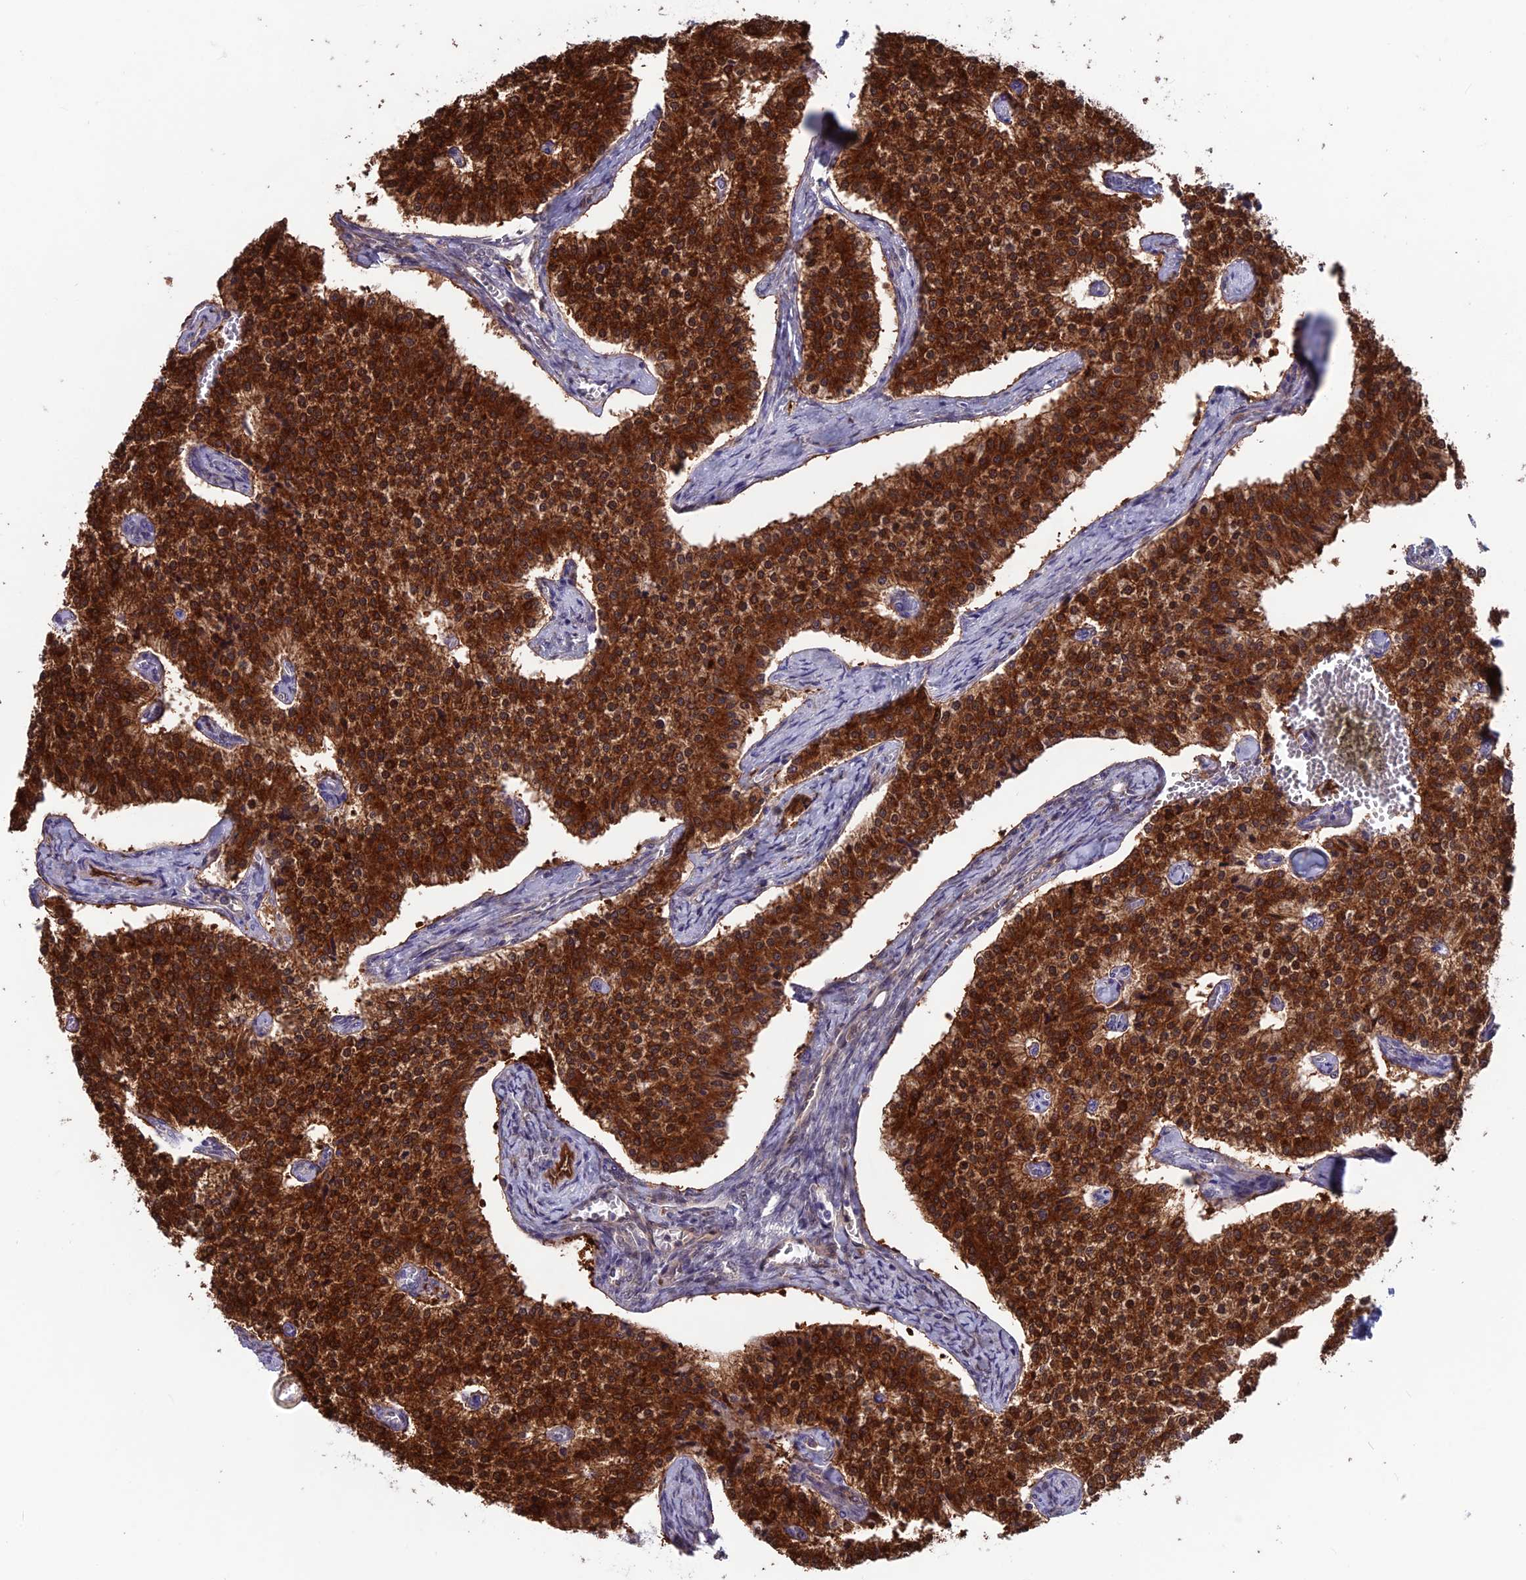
{"staining": {"intensity": "strong", "quantity": ">75%", "location": "cytoplasmic/membranous"}, "tissue": "carcinoid", "cell_type": "Tumor cells", "image_type": "cancer", "snomed": [{"axis": "morphology", "description": "Carcinoid, malignant, NOS"}, {"axis": "topography", "description": "Colon"}], "caption": "An image of human carcinoid (malignant) stained for a protein reveals strong cytoplasmic/membranous brown staining in tumor cells.", "gene": "MAST2", "patient": {"sex": "female", "age": 52}}